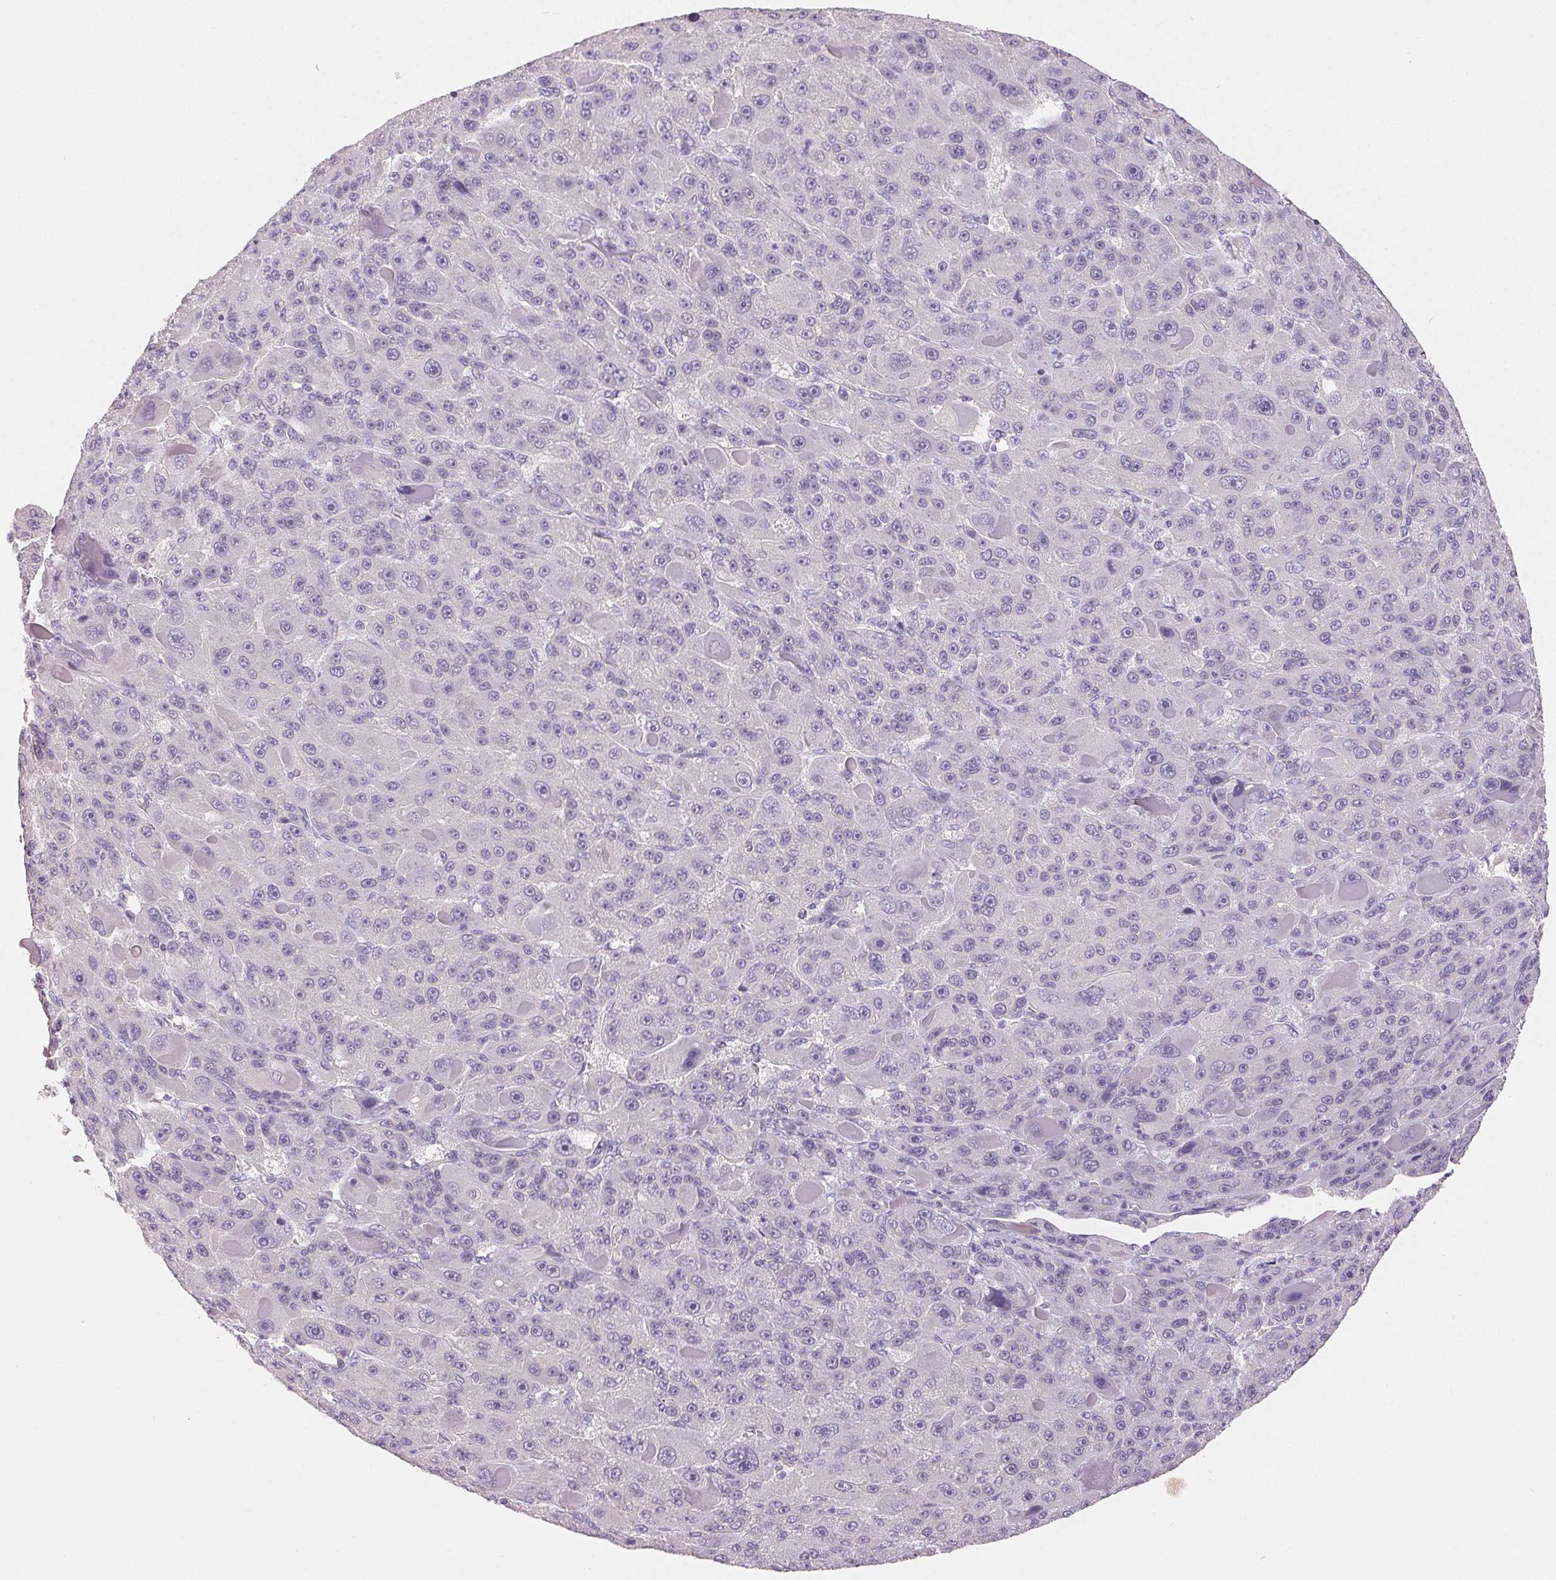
{"staining": {"intensity": "negative", "quantity": "none", "location": "none"}, "tissue": "liver cancer", "cell_type": "Tumor cells", "image_type": "cancer", "snomed": [{"axis": "morphology", "description": "Carcinoma, Hepatocellular, NOS"}, {"axis": "topography", "description": "Liver"}], "caption": "Tumor cells are negative for brown protein staining in liver hepatocellular carcinoma.", "gene": "SFTPD", "patient": {"sex": "male", "age": 76}}